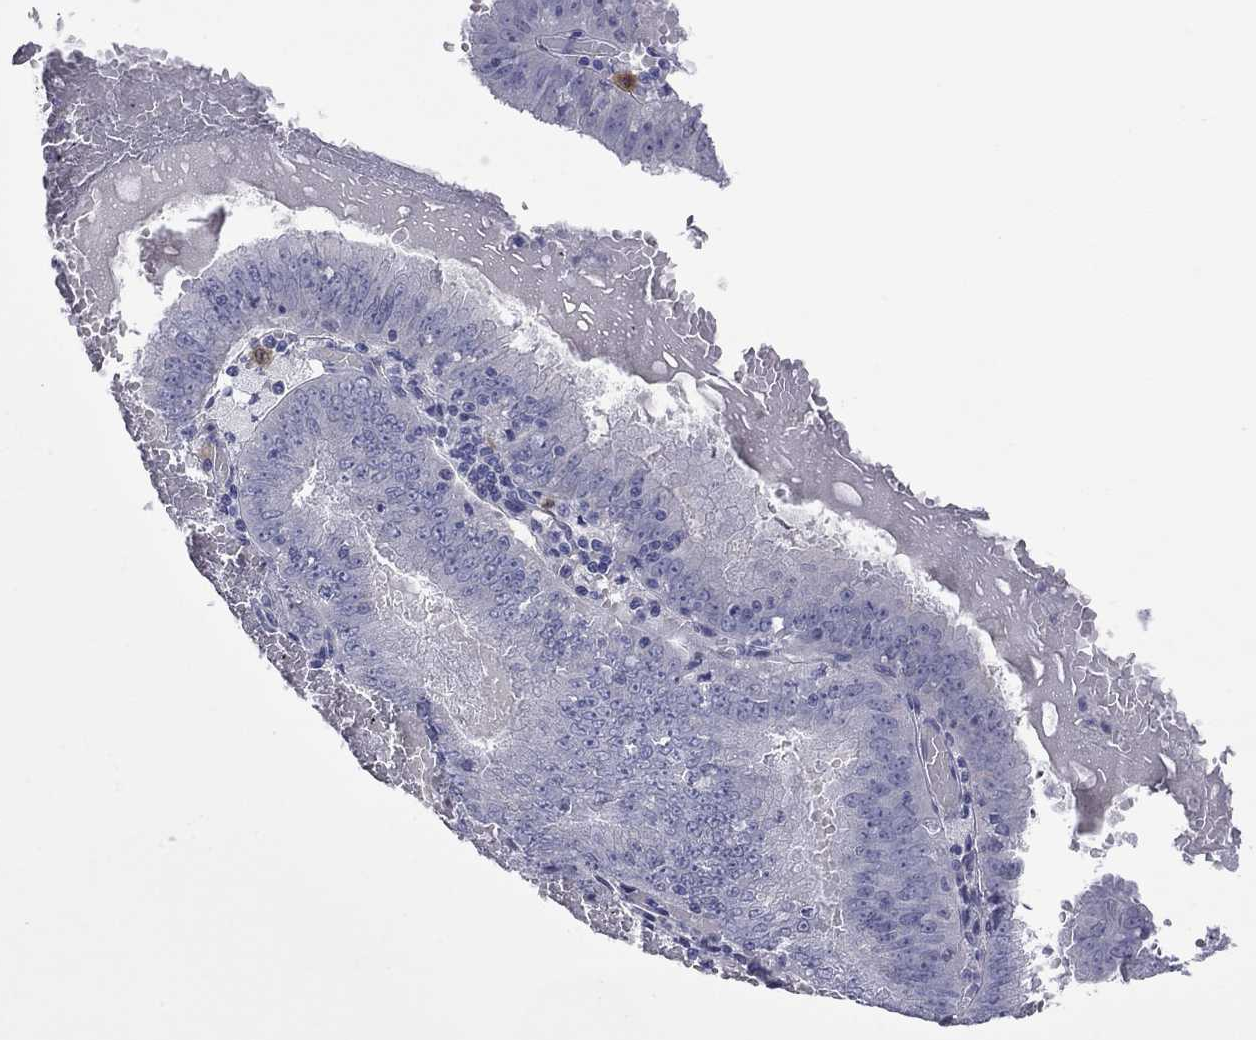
{"staining": {"intensity": "negative", "quantity": "none", "location": "none"}, "tissue": "endometrial cancer", "cell_type": "Tumor cells", "image_type": "cancer", "snomed": [{"axis": "morphology", "description": "Adenocarcinoma, NOS"}, {"axis": "topography", "description": "Endometrium"}], "caption": "The histopathology image displays no staining of tumor cells in endometrial cancer (adenocarcinoma).", "gene": "CTNNBIP1", "patient": {"sex": "female", "age": 66}}